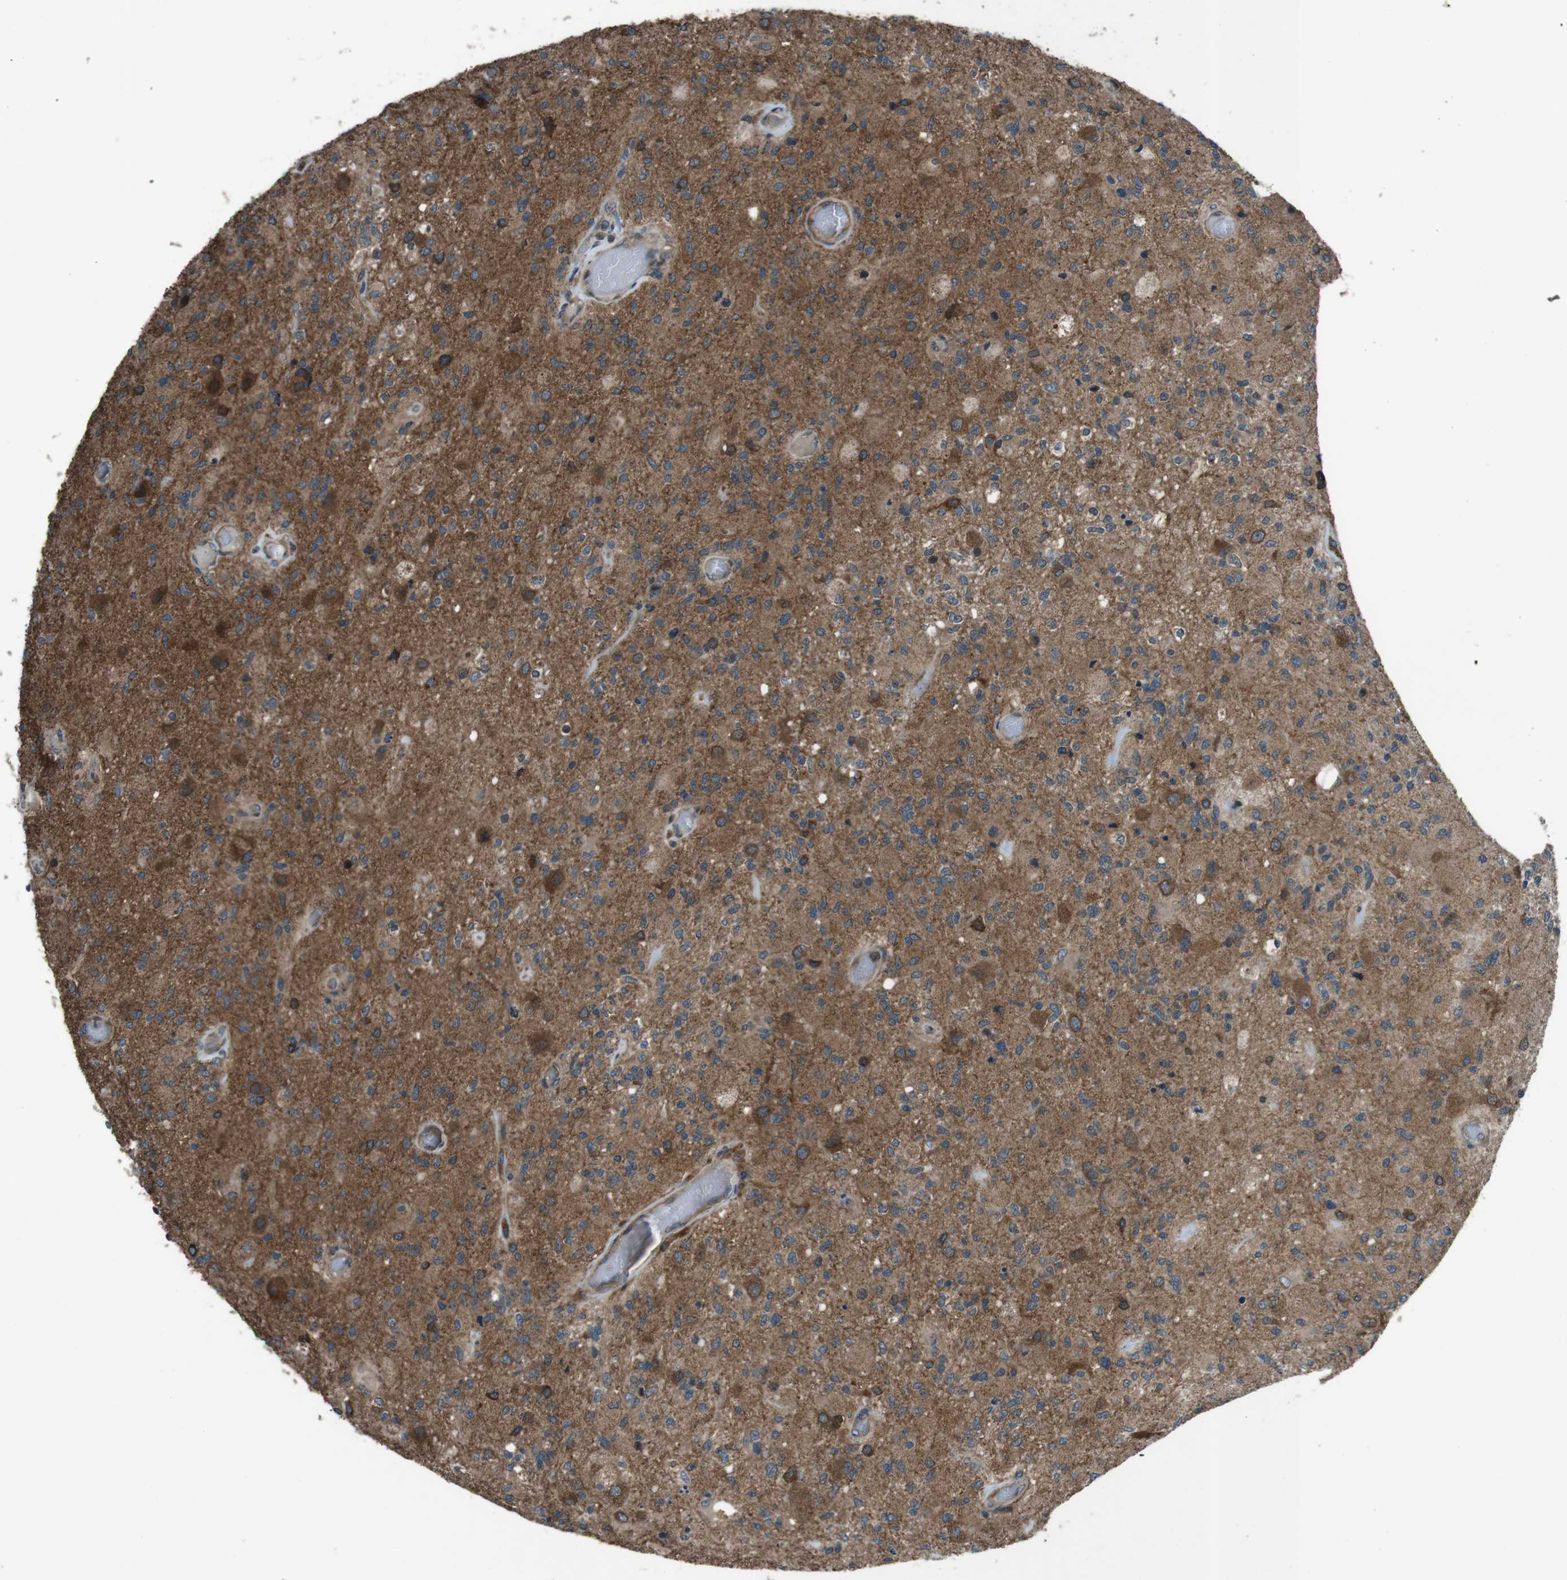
{"staining": {"intensity": "moderate", "quantity": ">75%", "location": "cytoplasmic/membranous"}, "tissue": "glioma", "cell_type": "Tumor cells", "image_type": "cancer", "snomed": [{"axis": "morphology", "description": "Normal tissue, NOS"}, {"axis": "morphology", "description": "Glioma, malignant, High grade"}, {"axis": "topography", "description": "Cerebral cortex"}], "caption": "Immunohistochemical staining of glioma exhibits medium levels of moderate cytoplasmic/membranous positivity in about >75% of tumor cells.", "gene": "SLC27A4", "patient": {"sex": "male", "age": 77}}